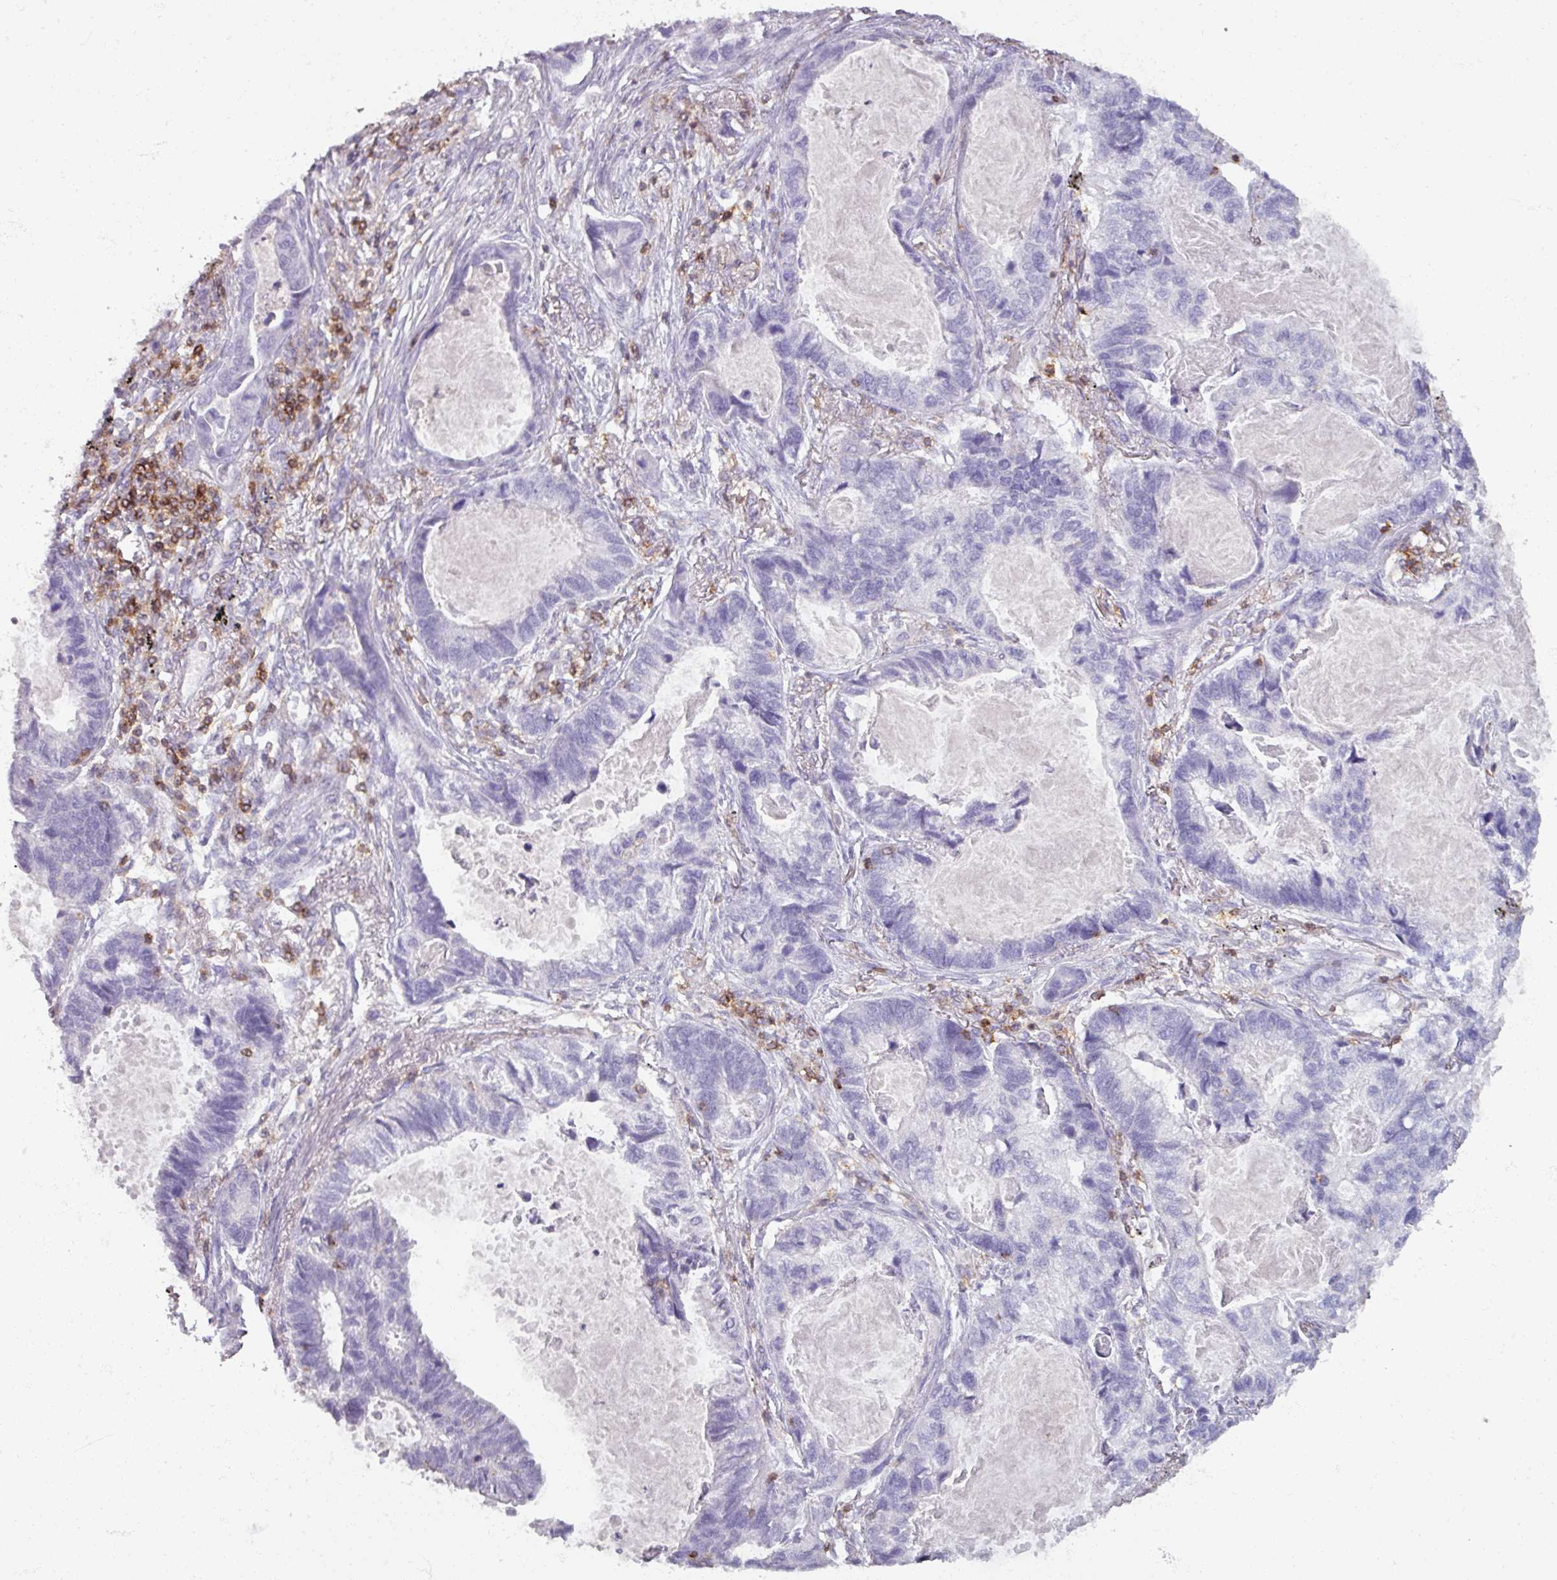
{"staining": {"intensity": "negative", "quantity": "none", "location": "none"}, "tissue": "lung cancer", "cell_type": "Tumor cells", "image_type": "cancer", "snomed": [{"axis": "morphology", "description": "Adenocarcinoma, NOS"}, {"axis": "topography", "description": "Lung"}], "caption": "IHC of lung adenocarcinoma reveals no expression in tumor cells. (DAB (3,3'-diaminobenzidine) immunohistochemistry with hematoxylin counter stain).", "gene": "PTPRC", "patient": {"sex": "male", "age": 67}}